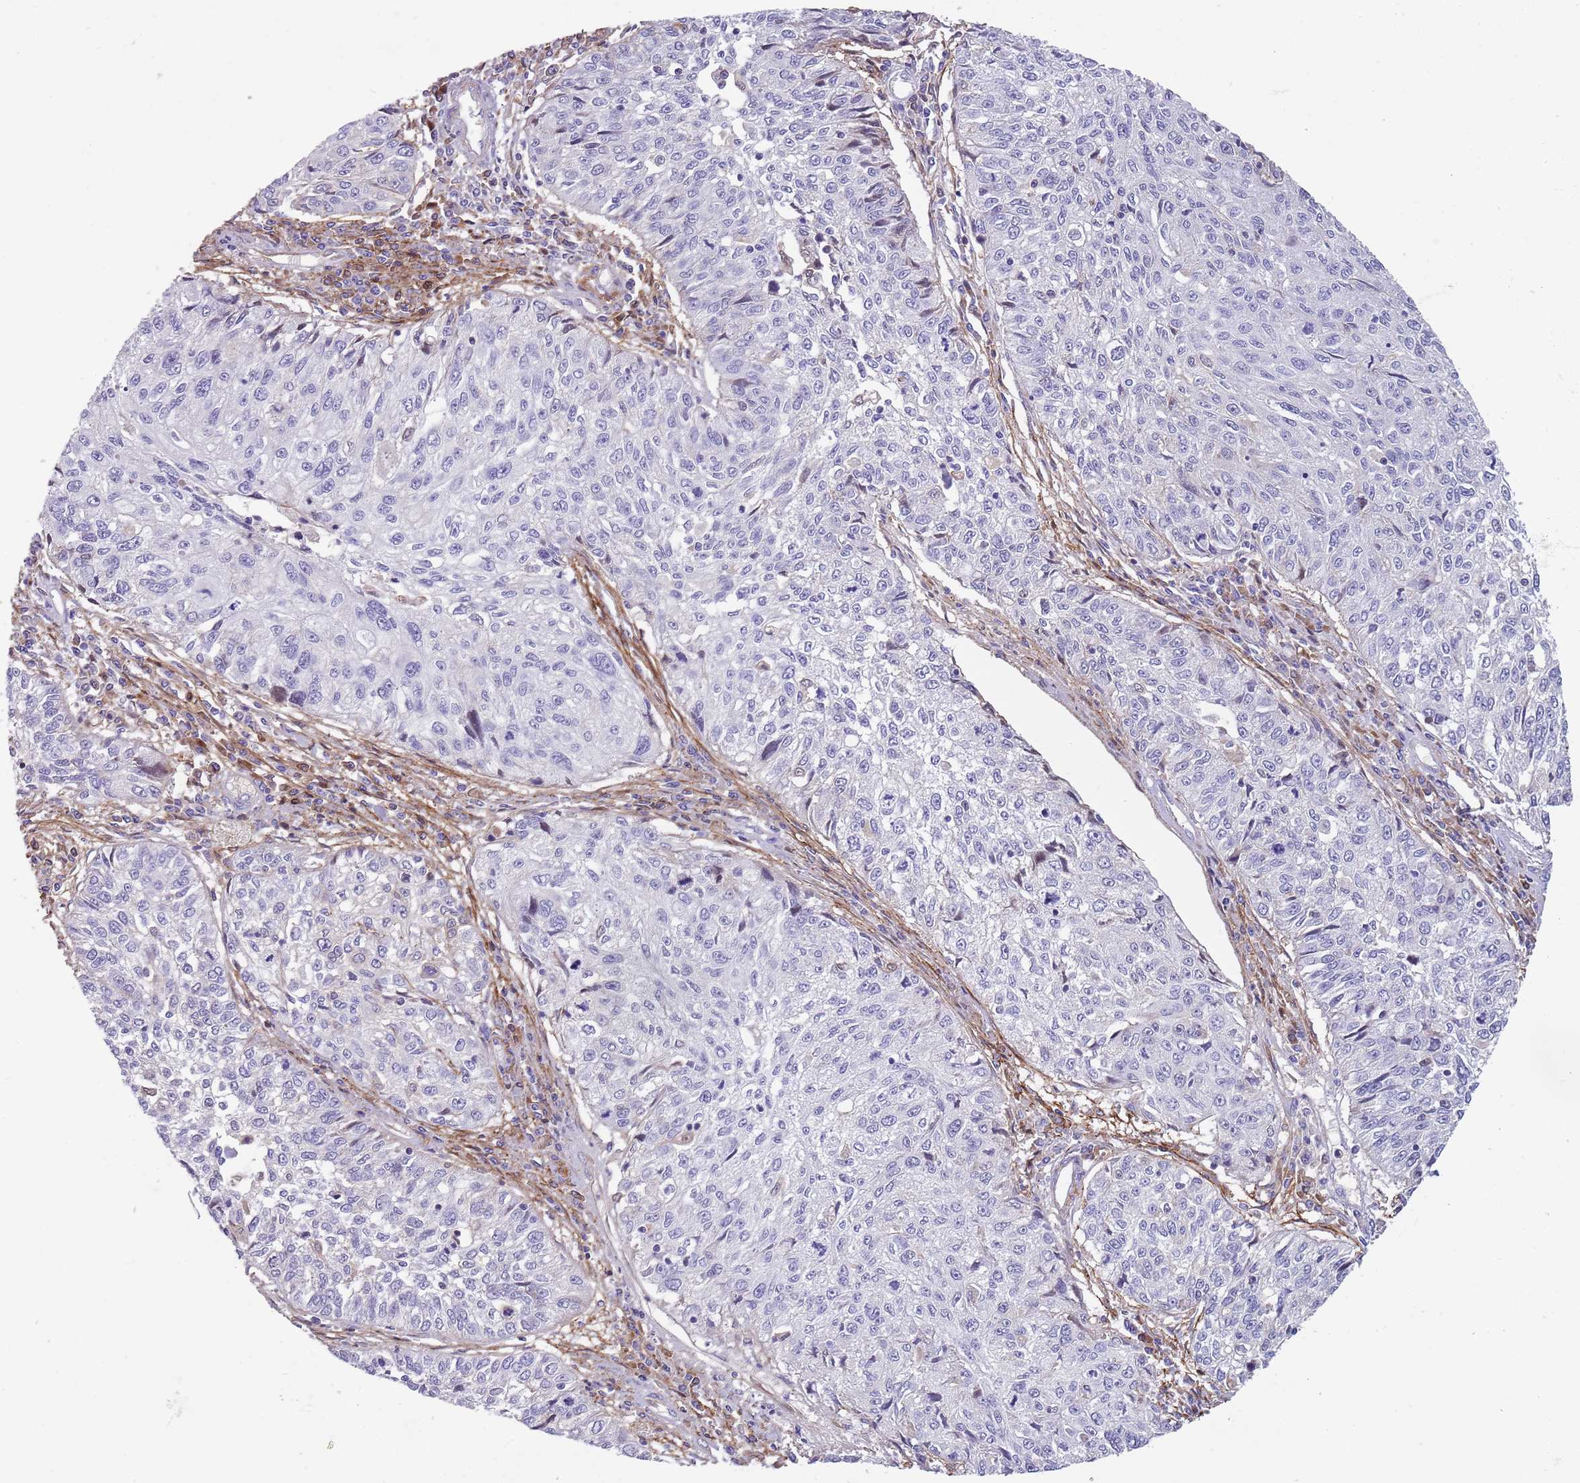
{"staining": {"intensity": "negative", "quantity": "none", "location": "none"}, "tissue": "cervical cancer", "cell_type": "Tumor cells", "image_type": "cancer", "snomed": [{"axis": "morphology", "description": "Squamous cell carcinoma, NOS"}, {"axis": "topography", "description": "Cervix"}], "caption": "Tumor cells show no significant protein positivity in squamous cell carcinoma (cervical).", "gene": "LEPROTL1", "patient": {"sex": "female", "age": 57}}